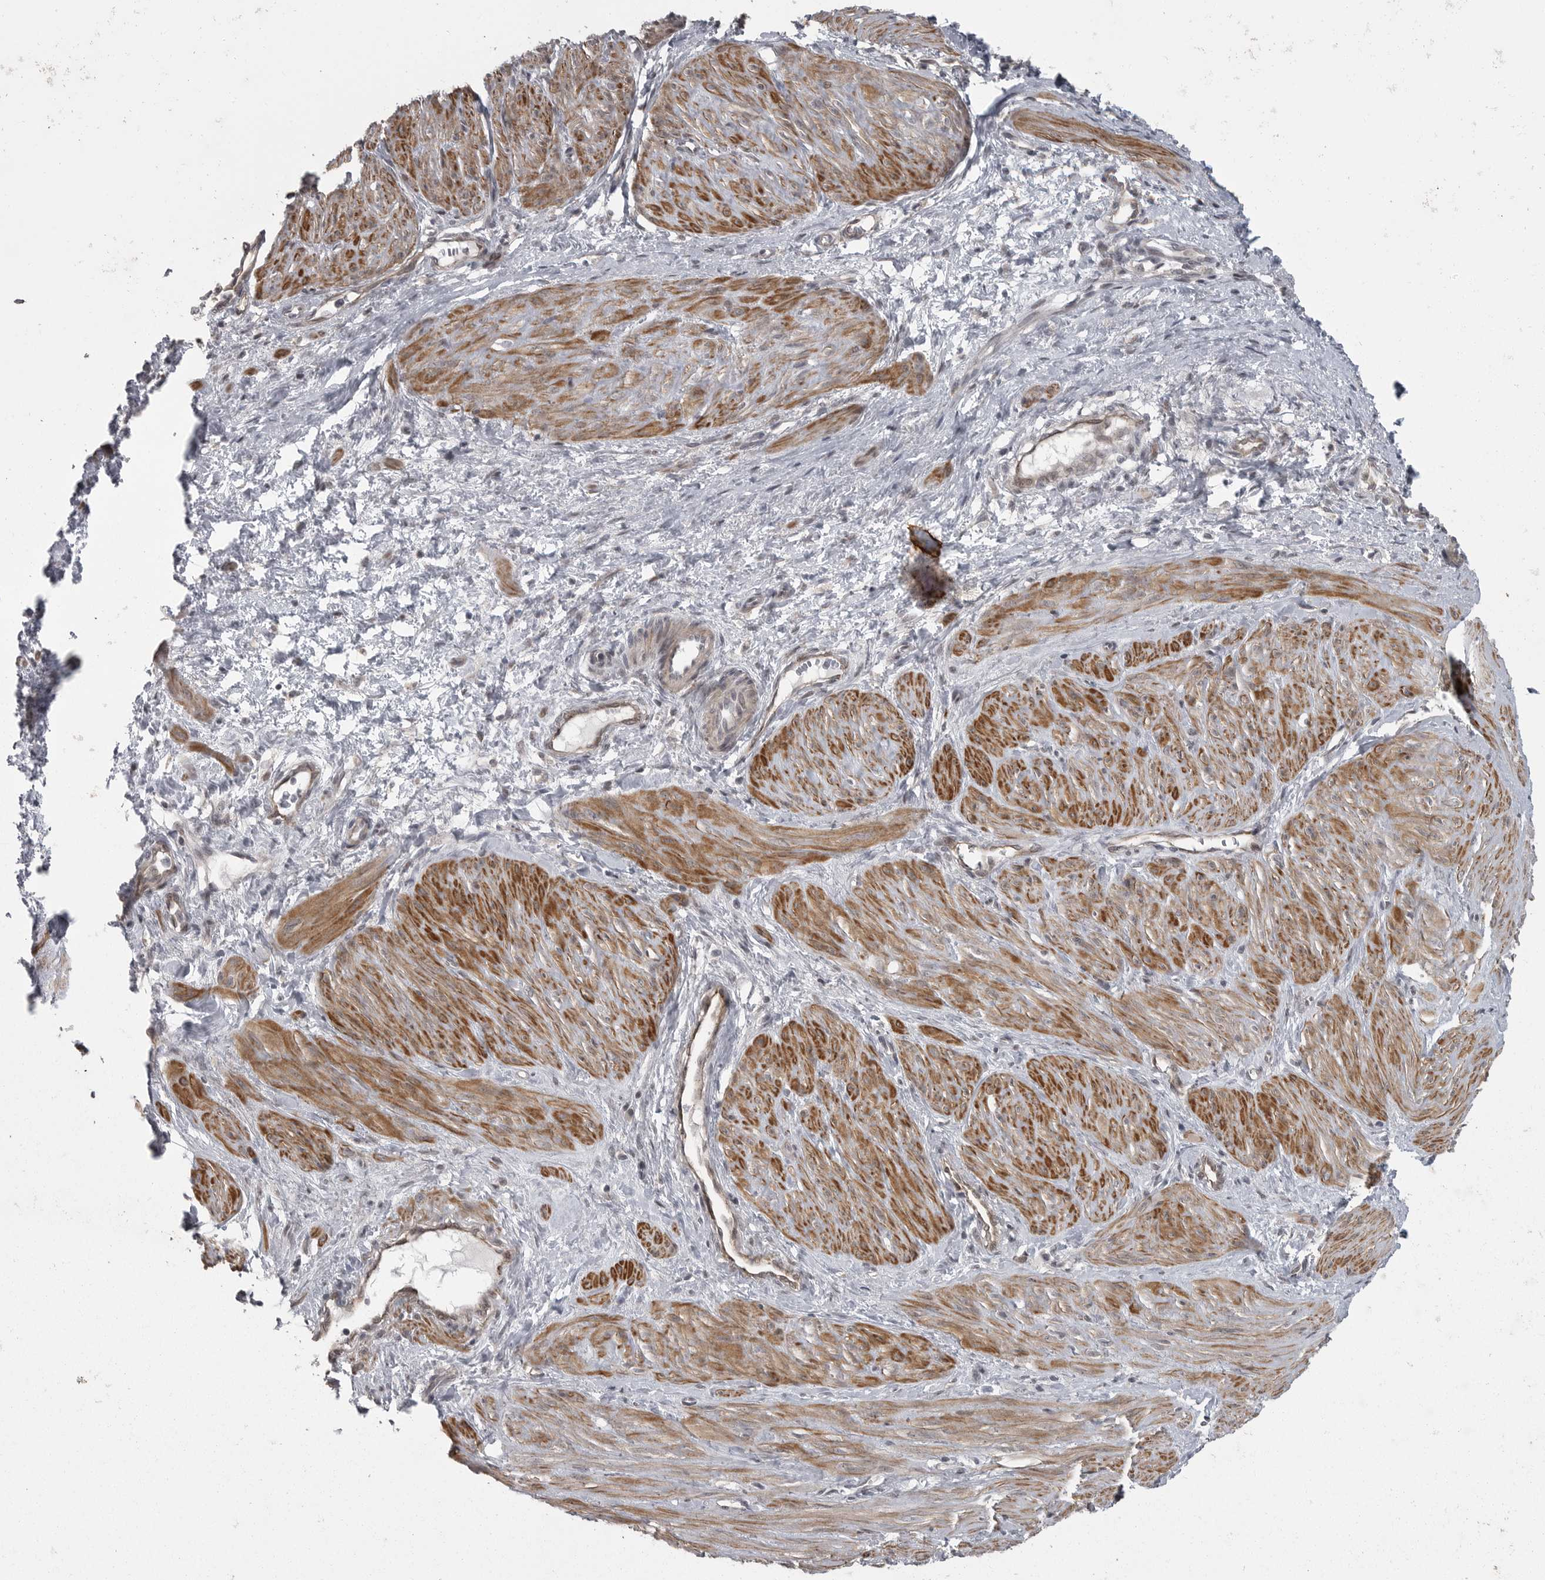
{"staining": {"intensity": "moderate", "quantity": ">75%", "location": "cytoplasmic/membranous"}, "tissue": "smooth muscle", "cell_type": "Smooth muscle cells", "image_type": "normal", "snomed": [{"axis": "morphology", "description": "Normal tissue, NOS"}, {"axis": "topography", "description": "Endometrium"}], "caption": "About >75% of smooth muscle cells in unremarkable smooth muscle show moderate cytoplasmic/membranous protein expression as visualized by brown immunohistochemical staining.", "gene": "PPP1R9A", "patient": {"sex": "female", "age": 33}}